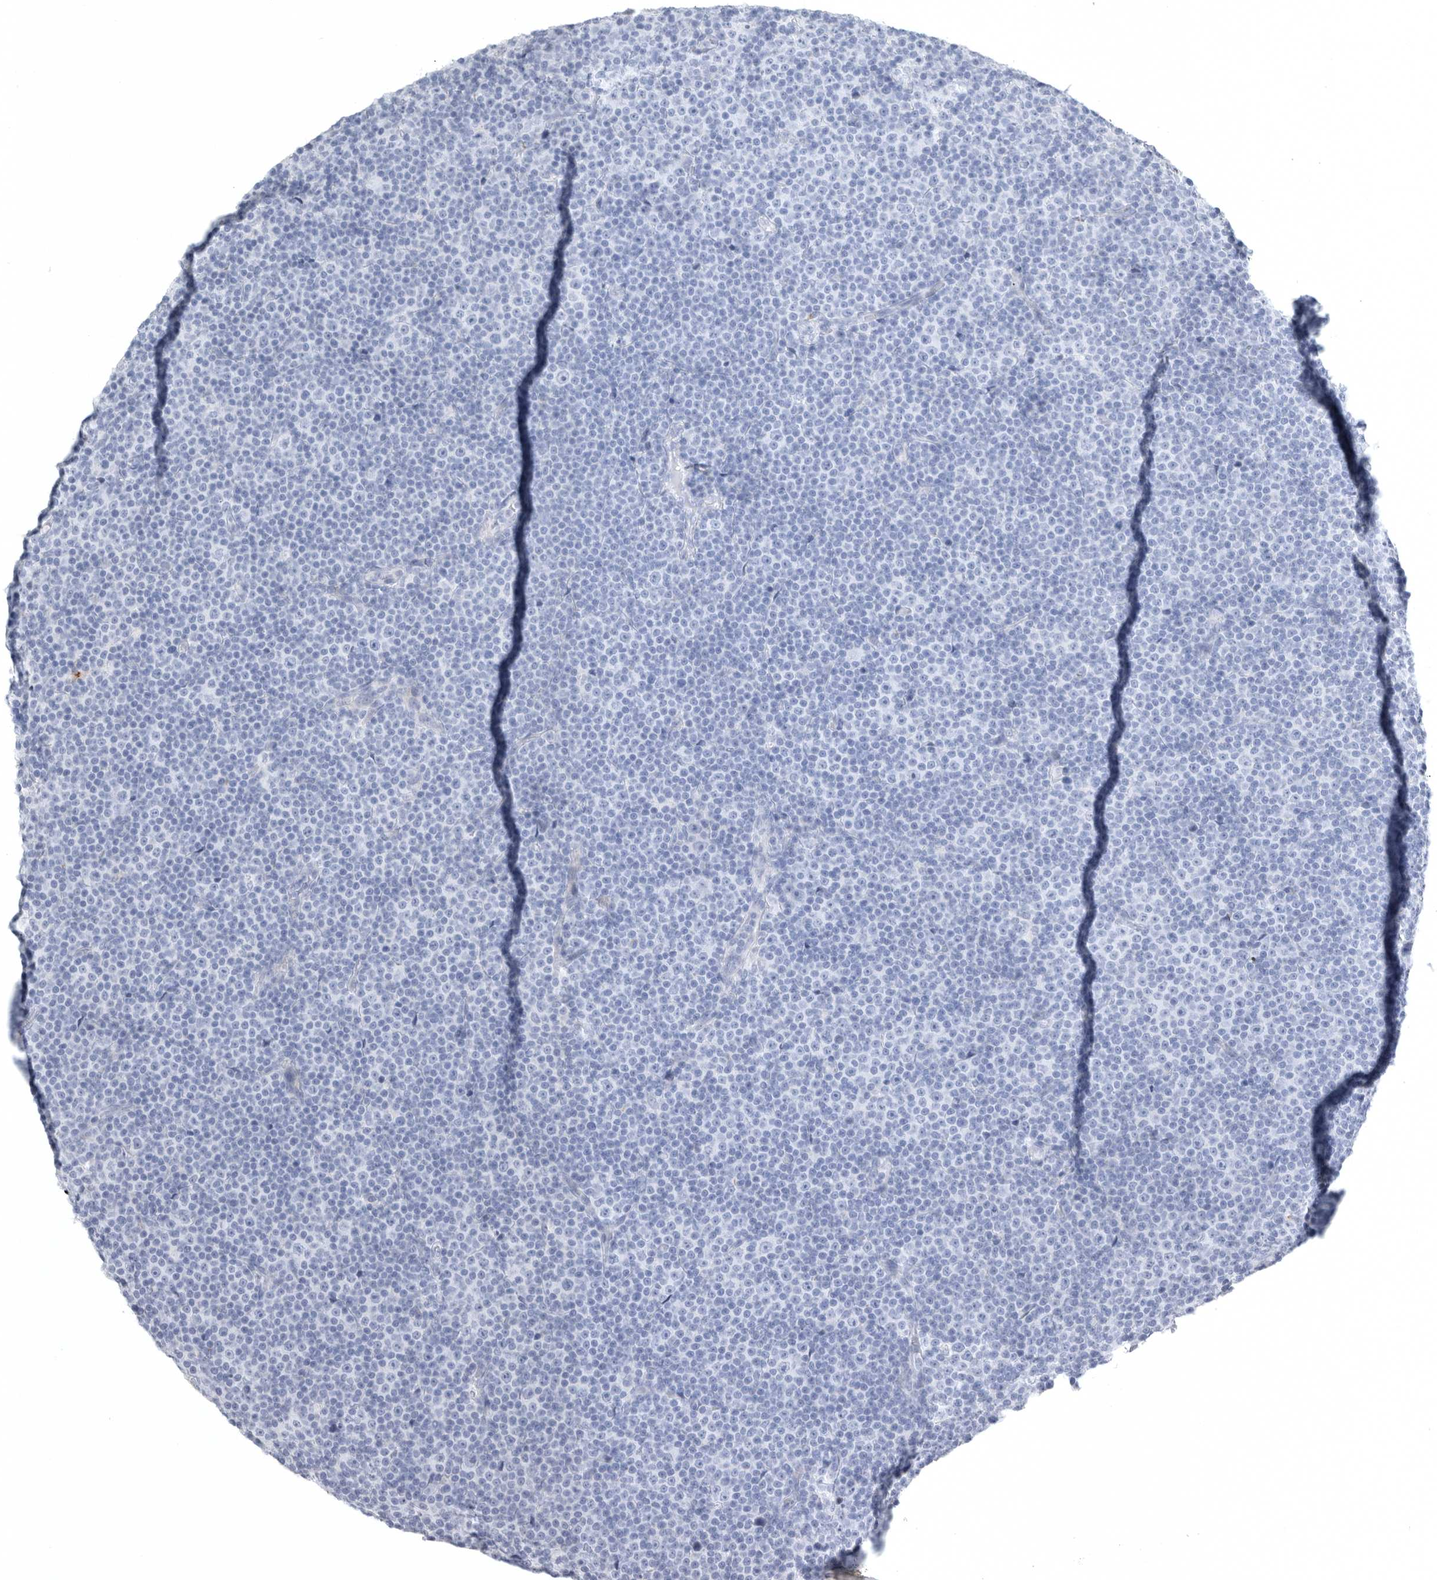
{"staining": {"intensity": "negative", "quantity": "none", "location": "none"}, "tissue": "lymphoma", "cell_type": "Tumor cells", "image_type": "cancer", "snomed": [{"axis": "morphology", "description": "Malignant lymphoma, non-Hodgkin's type, Low grade"}, {"axis": "topography", "description": "Lymph node"}], "caption": "Immunohistochemistry photomicrograph of neoplastic tissue: lymphoma stained with DAB (3,3'-diaminobenzidine) demonstrates no significant protein staining in tumor cells.", "gene": "TIMP1", "patient": {"sex": "female", "age": 67}}